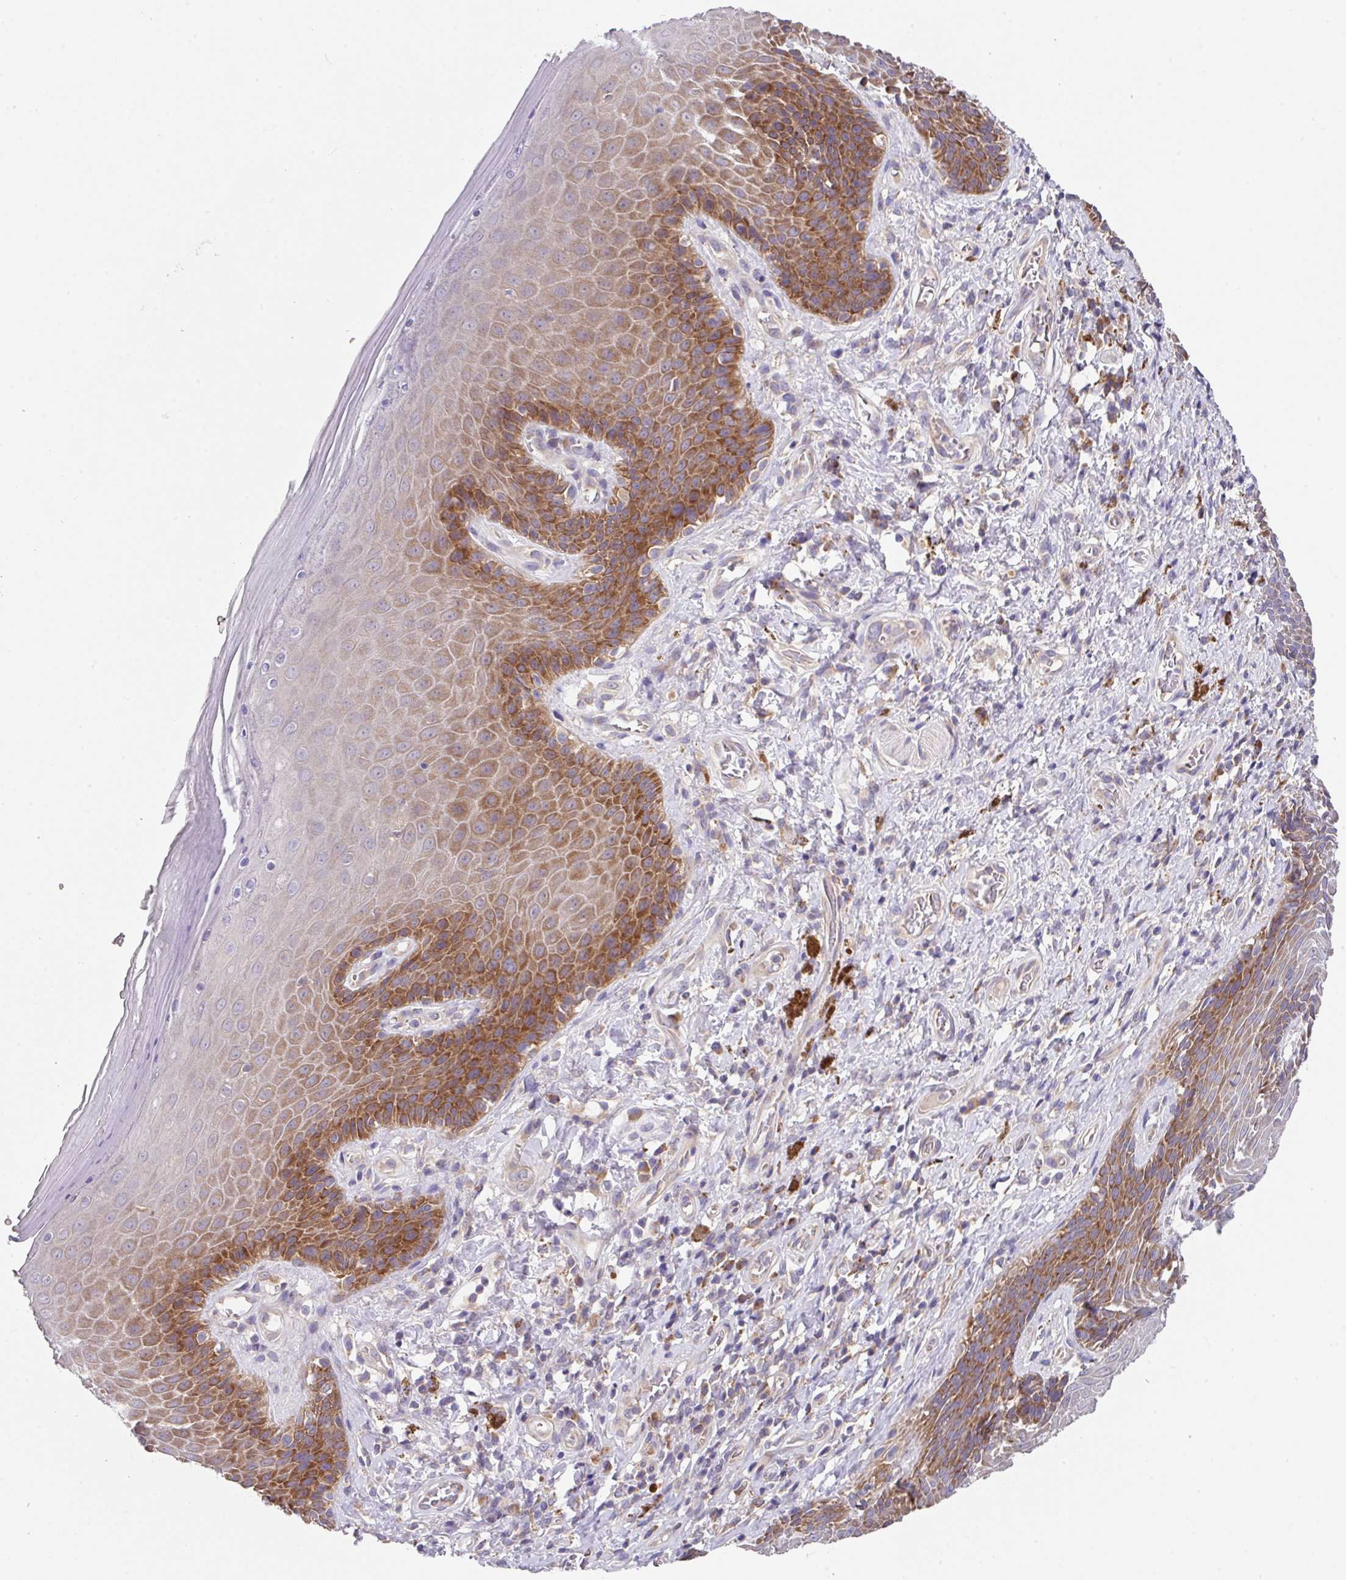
{"staining": {"intensity": "strong", "quantity": "25%-75%", "location": "cytoplasmic/membranous"}, "tissue": "skin", "cell_type": "Epidermal cells", "image_type": "normal", "snomed": [{"axis": "morphology", "description": "Normal tissue, NOS"}, {"axis": "topography", "description": "Anal"}, {"axis": "topography", "description": "Peripheral nerve tissue"}], "caption": "IHC of unremarkable human skin demonstrates high levels of strong cytoplasmic/membranous expression in about 25%-75% of epidermal cells. (IHC, brightfield microscopy, high magnification).", "gene": "EIF4B", "patient": {"sex": "male", "age": 53}}